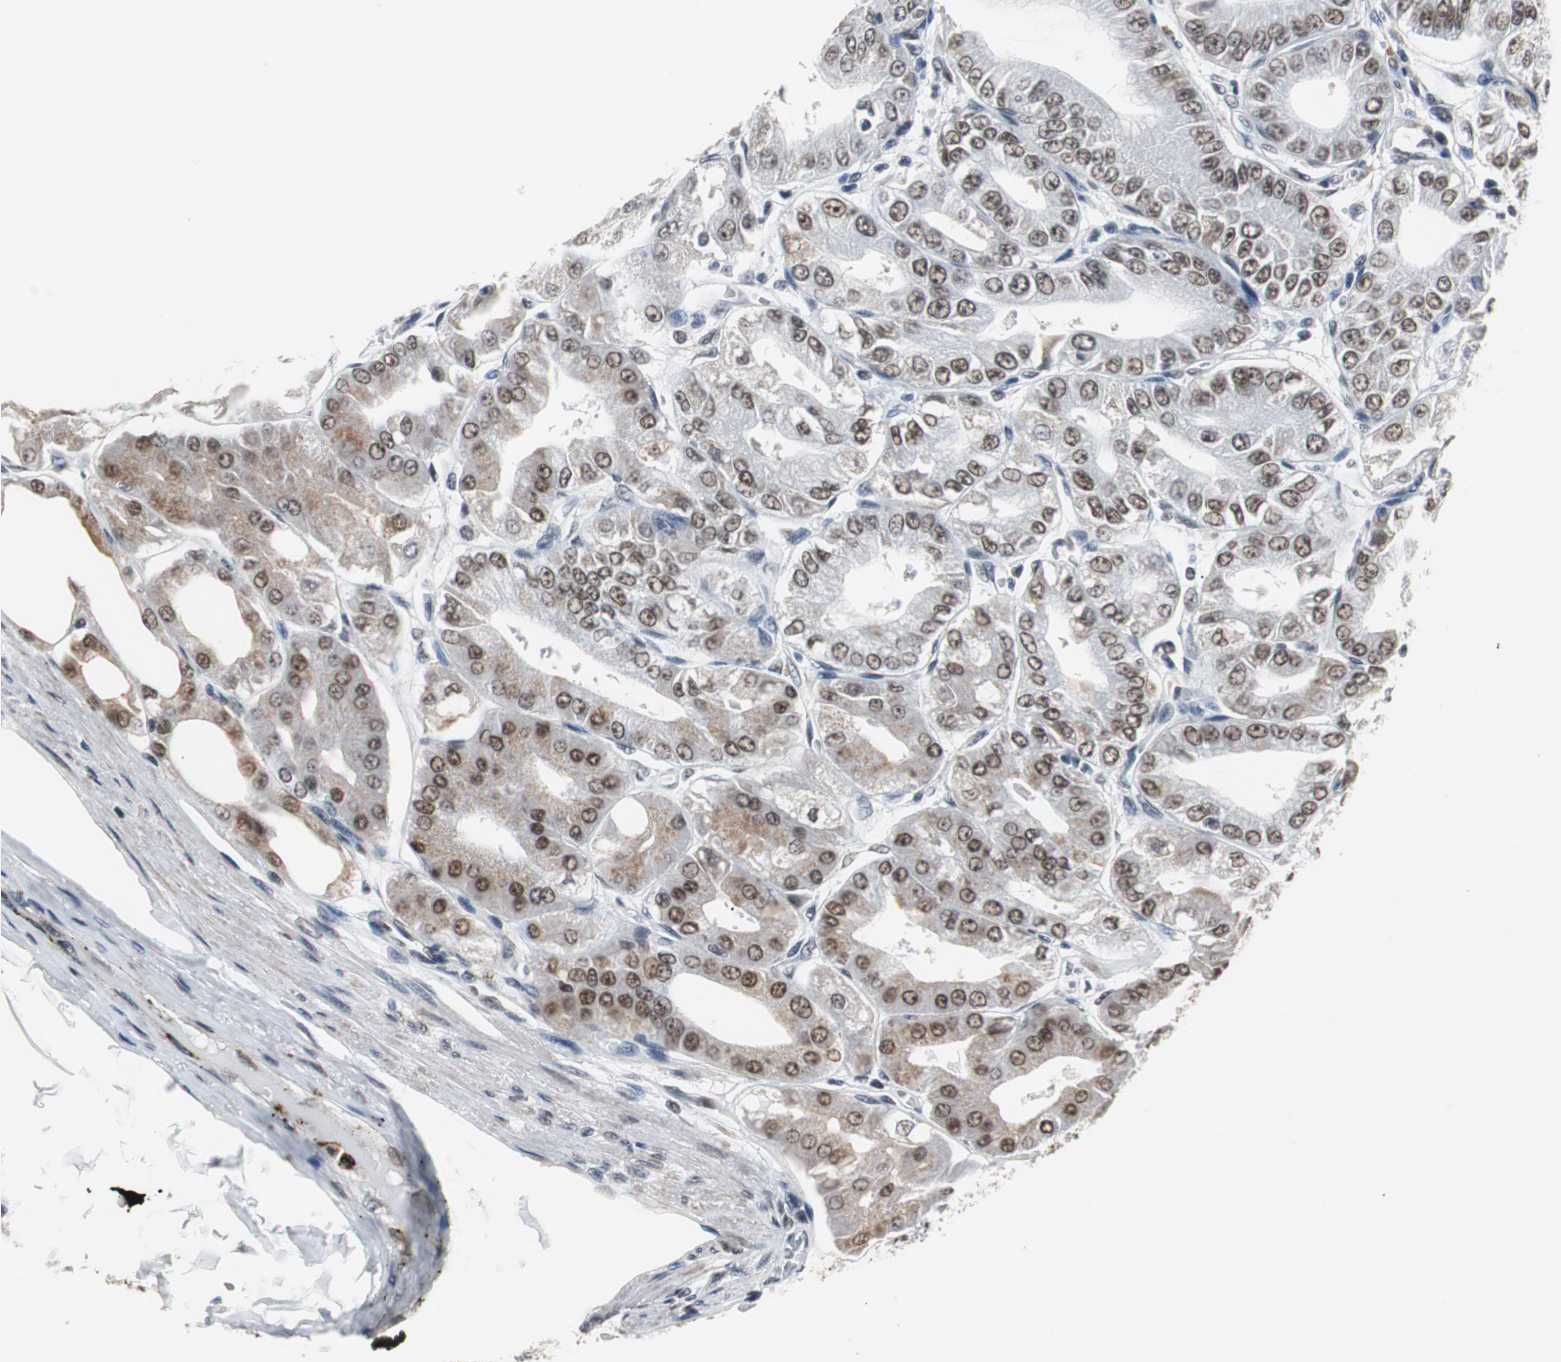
{"staining": {"intensity": "moderate", "quantity": "25%-75%", "location": "cytoplasmic/membranous,nuclear"}, "tissue": "stomach", "cell_type": "Glandular cells", "image_type": "normal", "snomed": [{"axis": "morphology", "description": "Normal tissue, NOS"}, {"axis": "topography", "description": "Stomach, lower"}], "caption": "High-power microscopy captured an immunohistochemistry (IHC) image of normal stomach, revealing moderate cytoplasmic/membranous,nuclear staining in approximately 25%-75% of glandular cells. (Stains: DAB in brown, nuclei in blue, Microscopy: brightfield microscopy at high magnification).", "gene": "TAF7", "patient": {"sex": "male", "age": 71}}